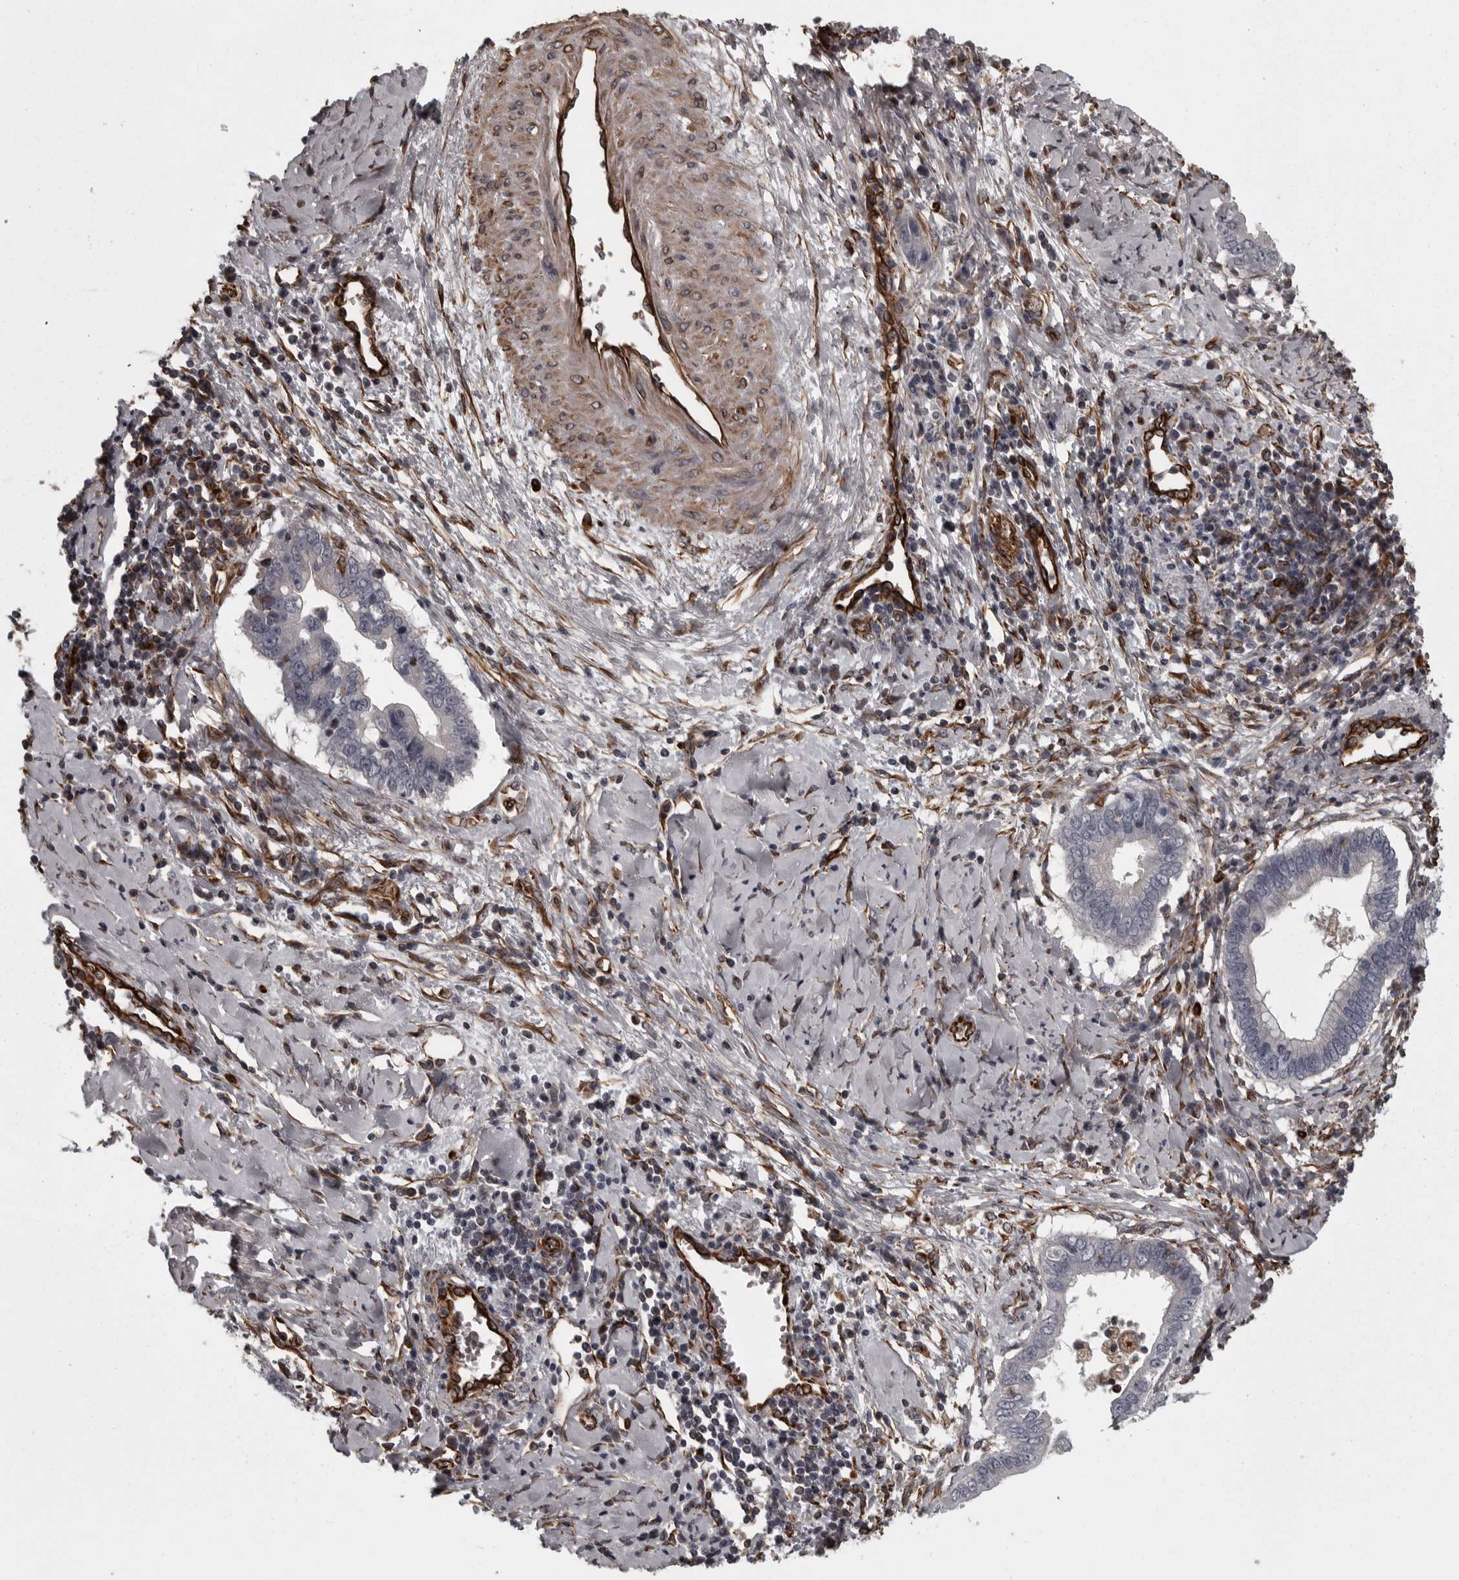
{"staining": {"intensity": "negative", "quantity": "none", "location": "none"}, "tissue": "cervical cancer", "cell_type": "Tumor cells", "image_type": "cancer", "snomed": [{"axis": "morphology", "description": "Adenocarcinoma, NOS"}, {"axis": "topography", "description": "Cervix"}], "caption": "Micrograph shows no significant protein expression in tumor cells of adenocarcinoma (cervical). (Immunohistochemistry, brightfield microscopy, high magnification).", "gene": "FAAP100", "patient": {"sex": "female", "age": 44}}